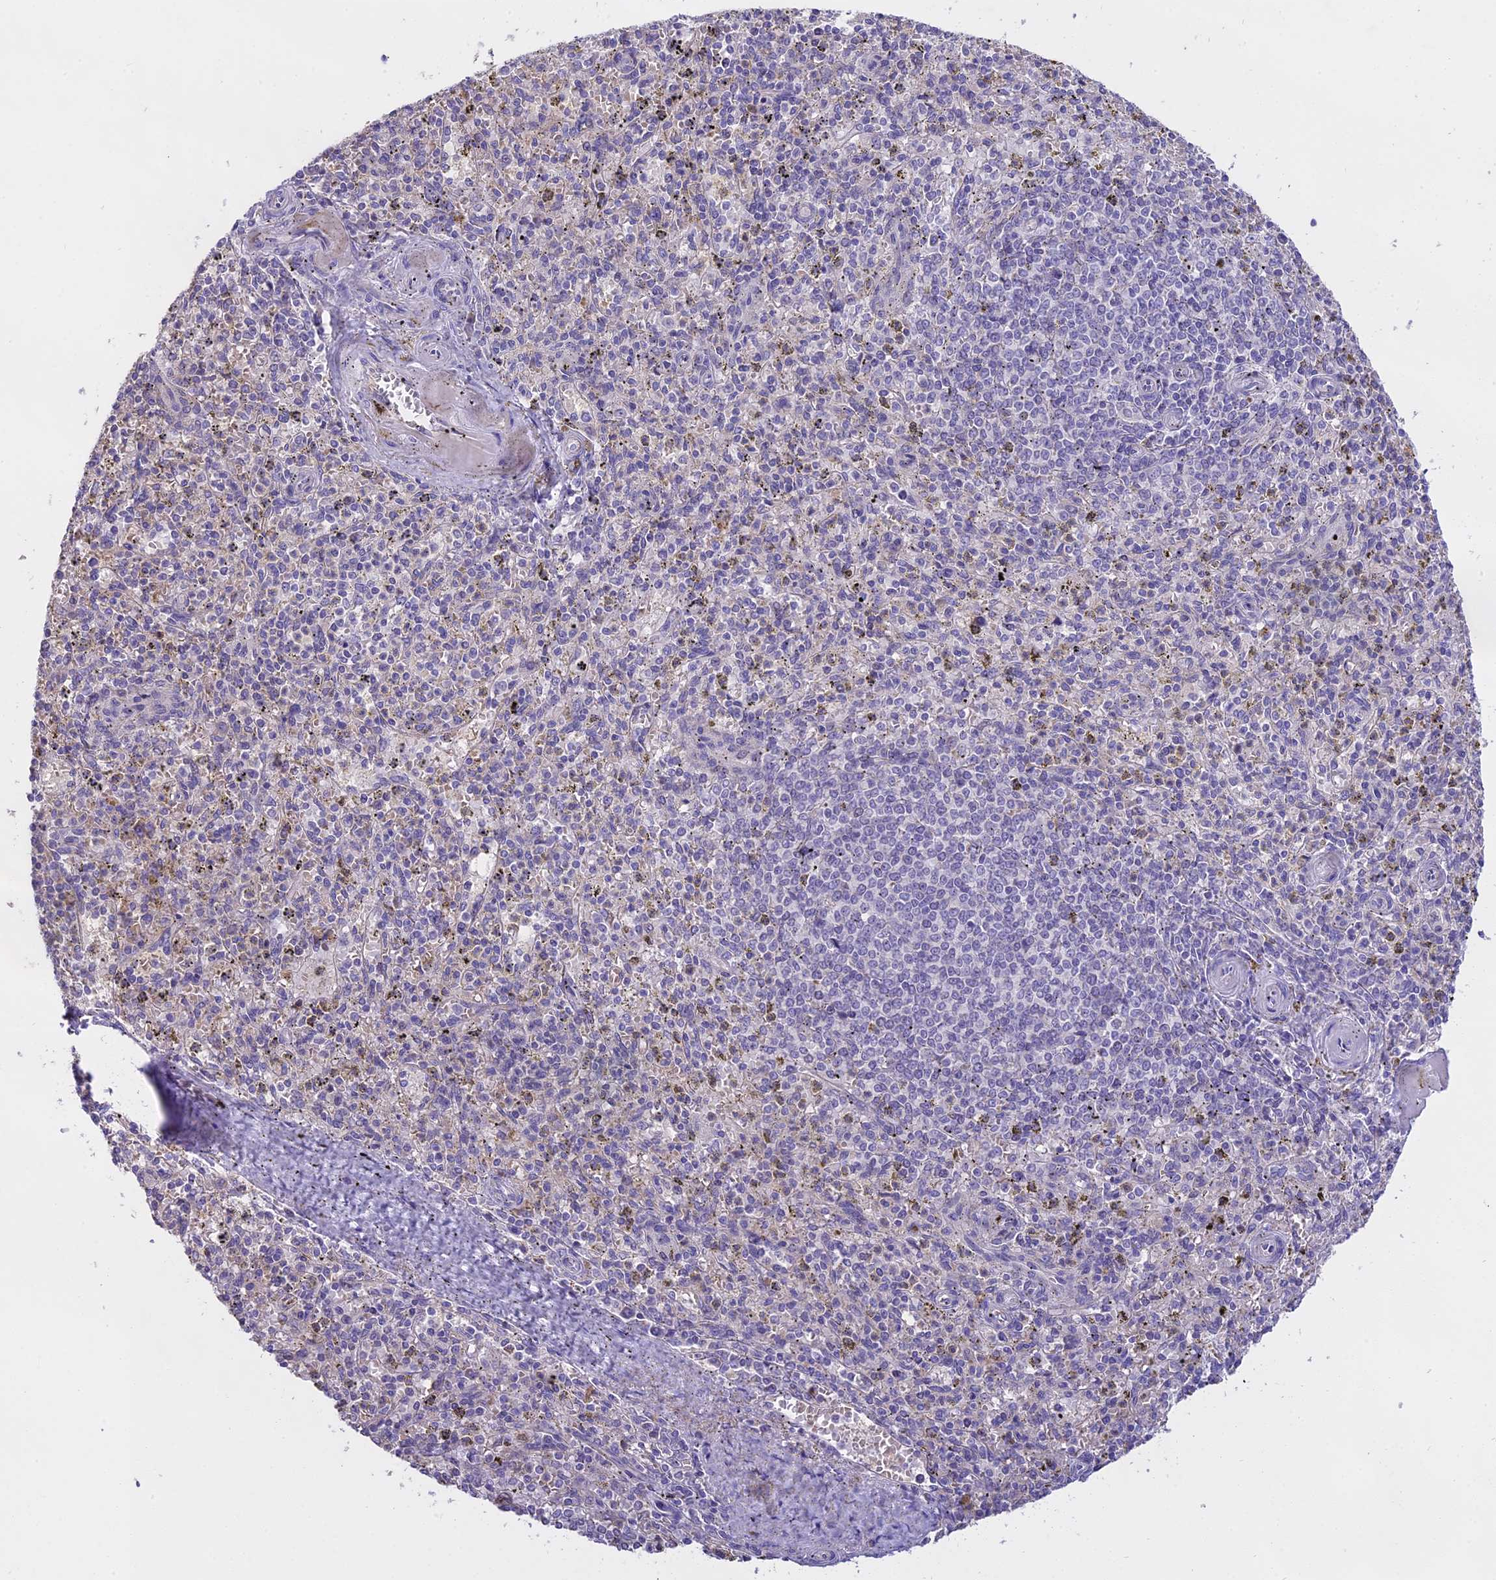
{"staining": {"intensity": "negative", "quantity": "none", "location": "none"}, "tissue": "spleen", "cell_type": "Cells in red pulp", "image_type": "normal", "snomed": [{"axis": "morphology", "description": "Normal tissue, NOS"}, {"axis": "topography", "description": "Spleen"}], "caption": "Immunohistochemical staining of benign human spleen demonstrates no significant staining in cells in red pulp.", "gene": "WFDC2", "patient": {"sex": "male", "age": 72}}